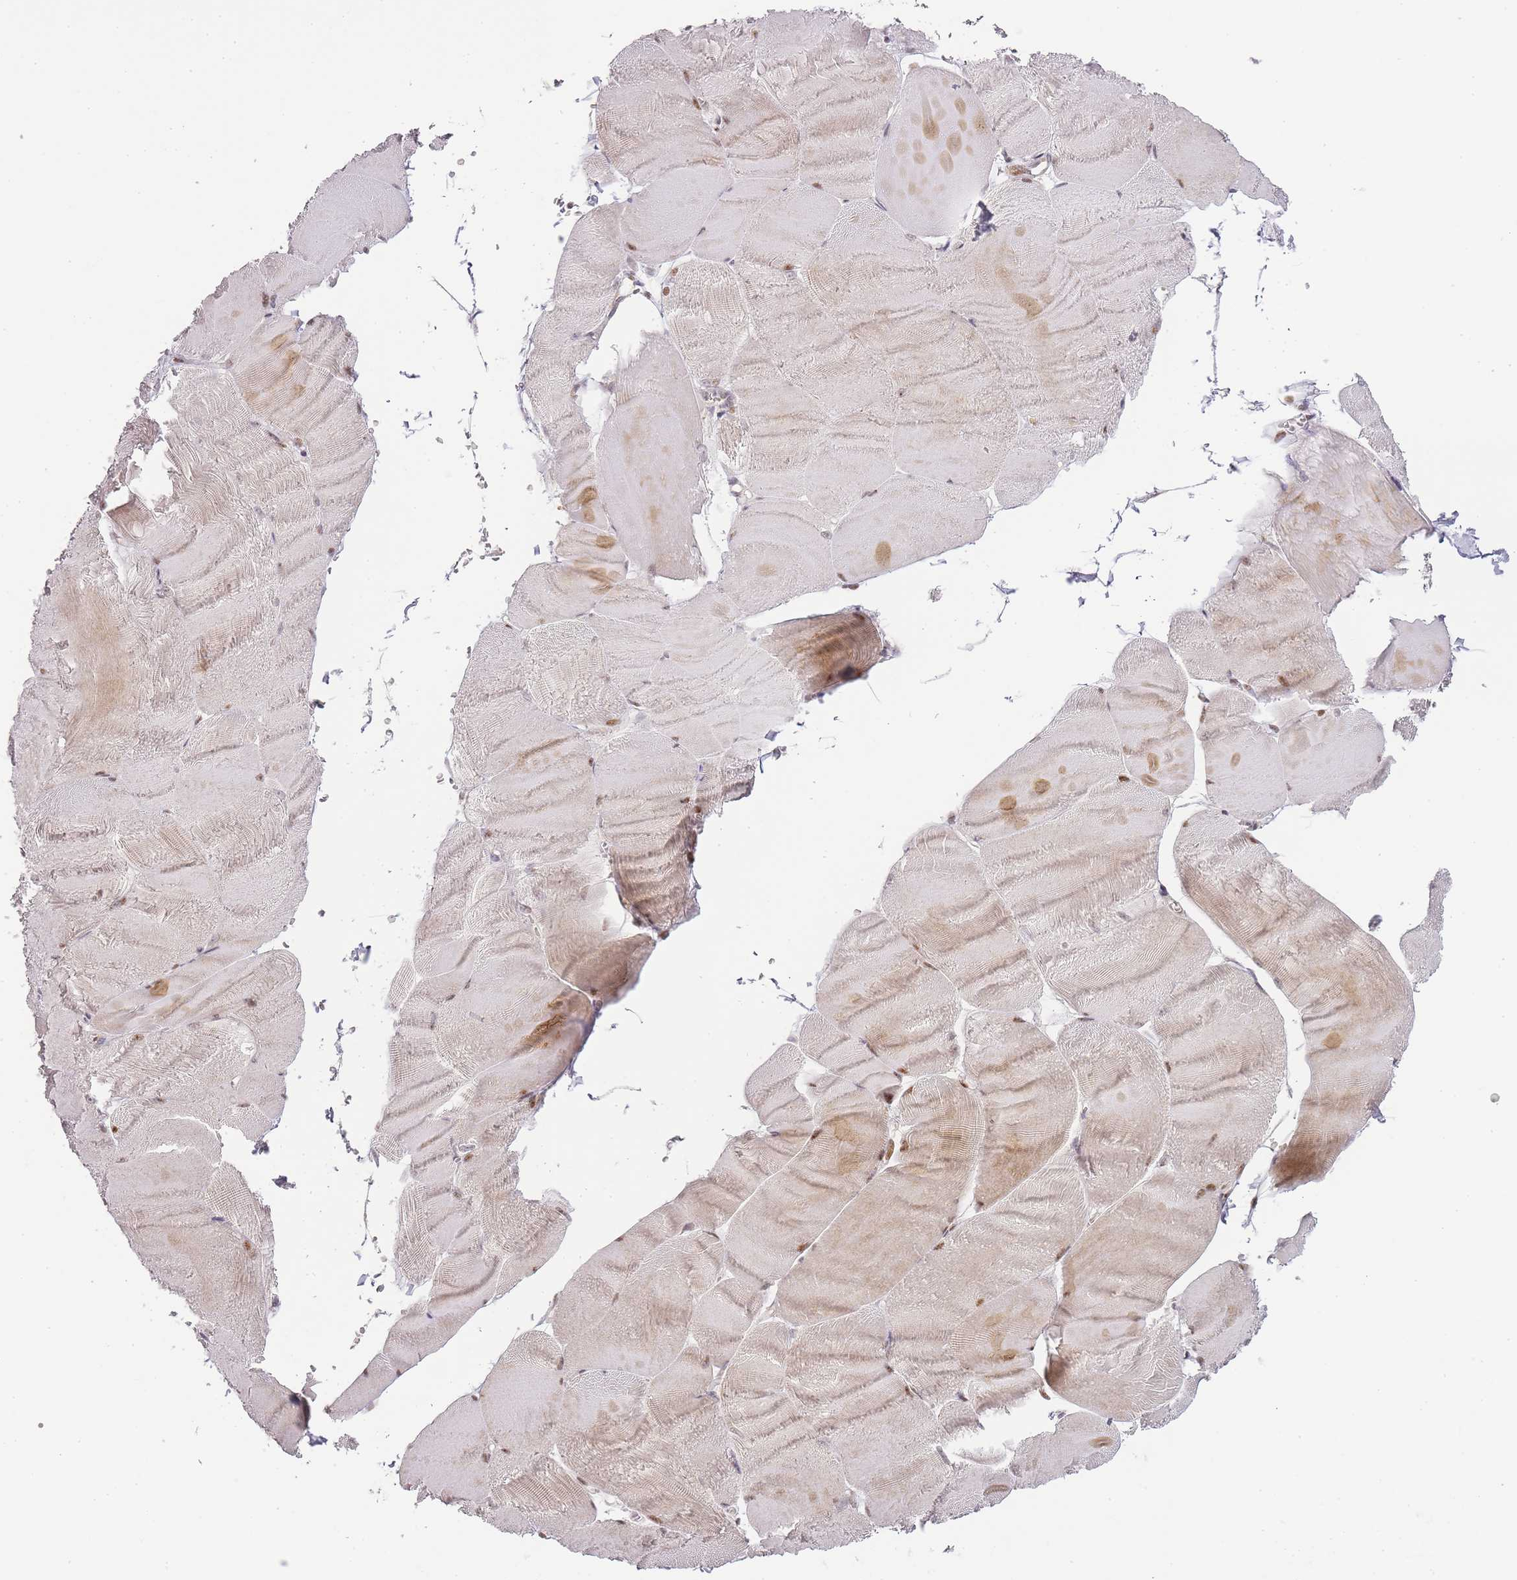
{"staining": {"intensity": "moderate", "quantity": "<25%", "location": "cytoplasmic/membranous,nuclear"}, "tissue": "skeletal muscle", "cell_type": "Myocytes", "image_type": "normal", "snomed": [{"axis": "morphology", "description": "Normal tissue, NOS"}, {"axis": "morphology", "description": "Basal cell carcinoma"}, {"axis": "topography", "description": "Skeletal muscle"}], "caption": "Immunohistochemical staining of unremarkable skeletal muscle demonstrates moderate cytoplasmic/membranous,nuclear protein expression in approximately <25% of myocytes.", "gene": "OGG1", "patient": {"sex": "female", "age": 64}}